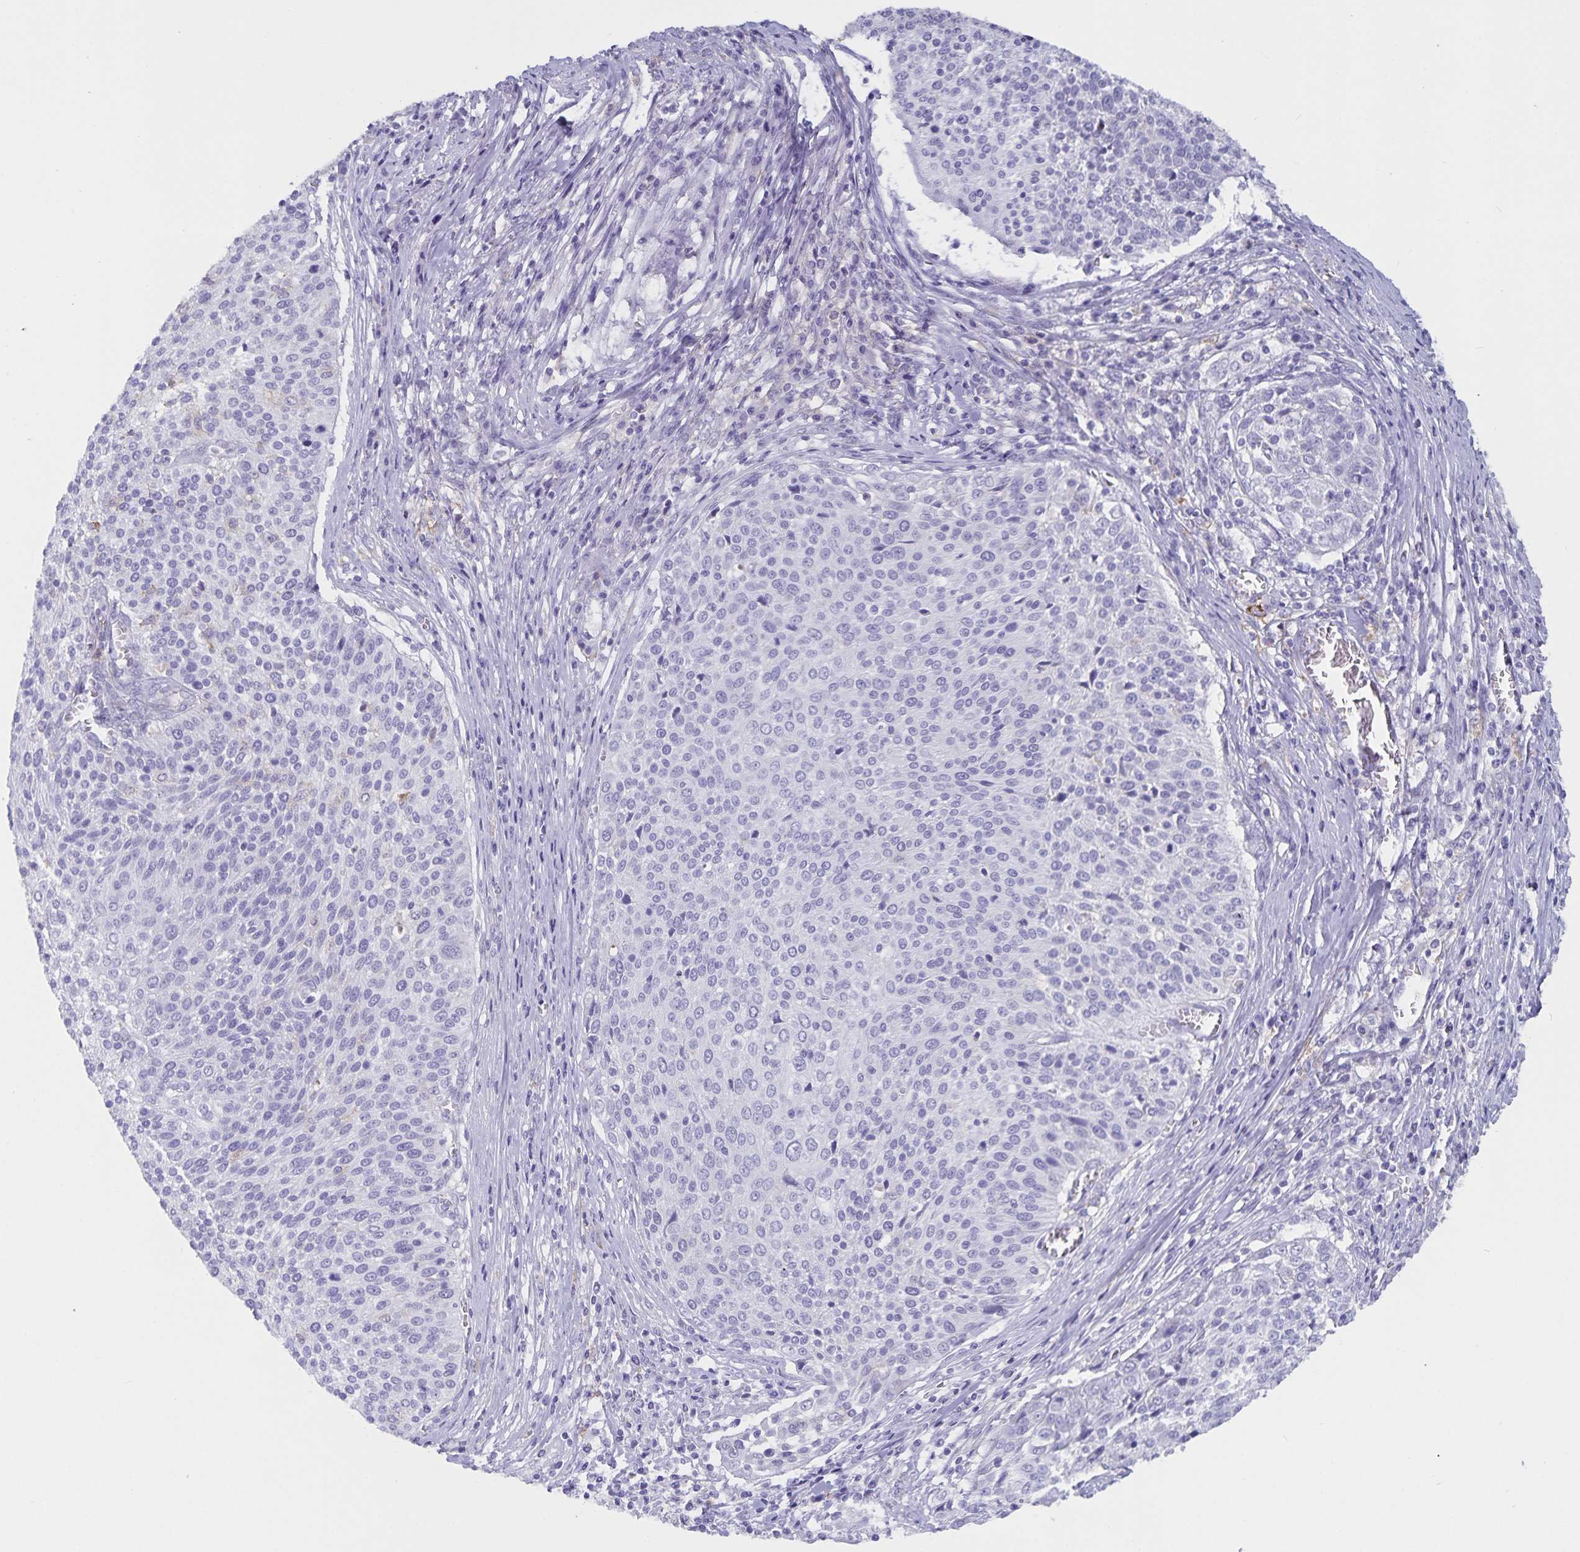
{"staining": {"intensity": "negative", "quantity": "none", "location": "none"}, "tissue": "cervical cancer", "cell_type": "Tumor cells", "image_type": "cancer", "snomed": [{"axis": "morphology", "description": "Squamous cell carcinoma, NOS"}, {"axis": "topography", "description": "Cervix"}], "caption": "IHC of cervical cancer (squamous cell carcinoma) demonstrates no positivity in tumor cells.", "gene": "PLAC1", "patient": {"sex": "female", "age": 31}}